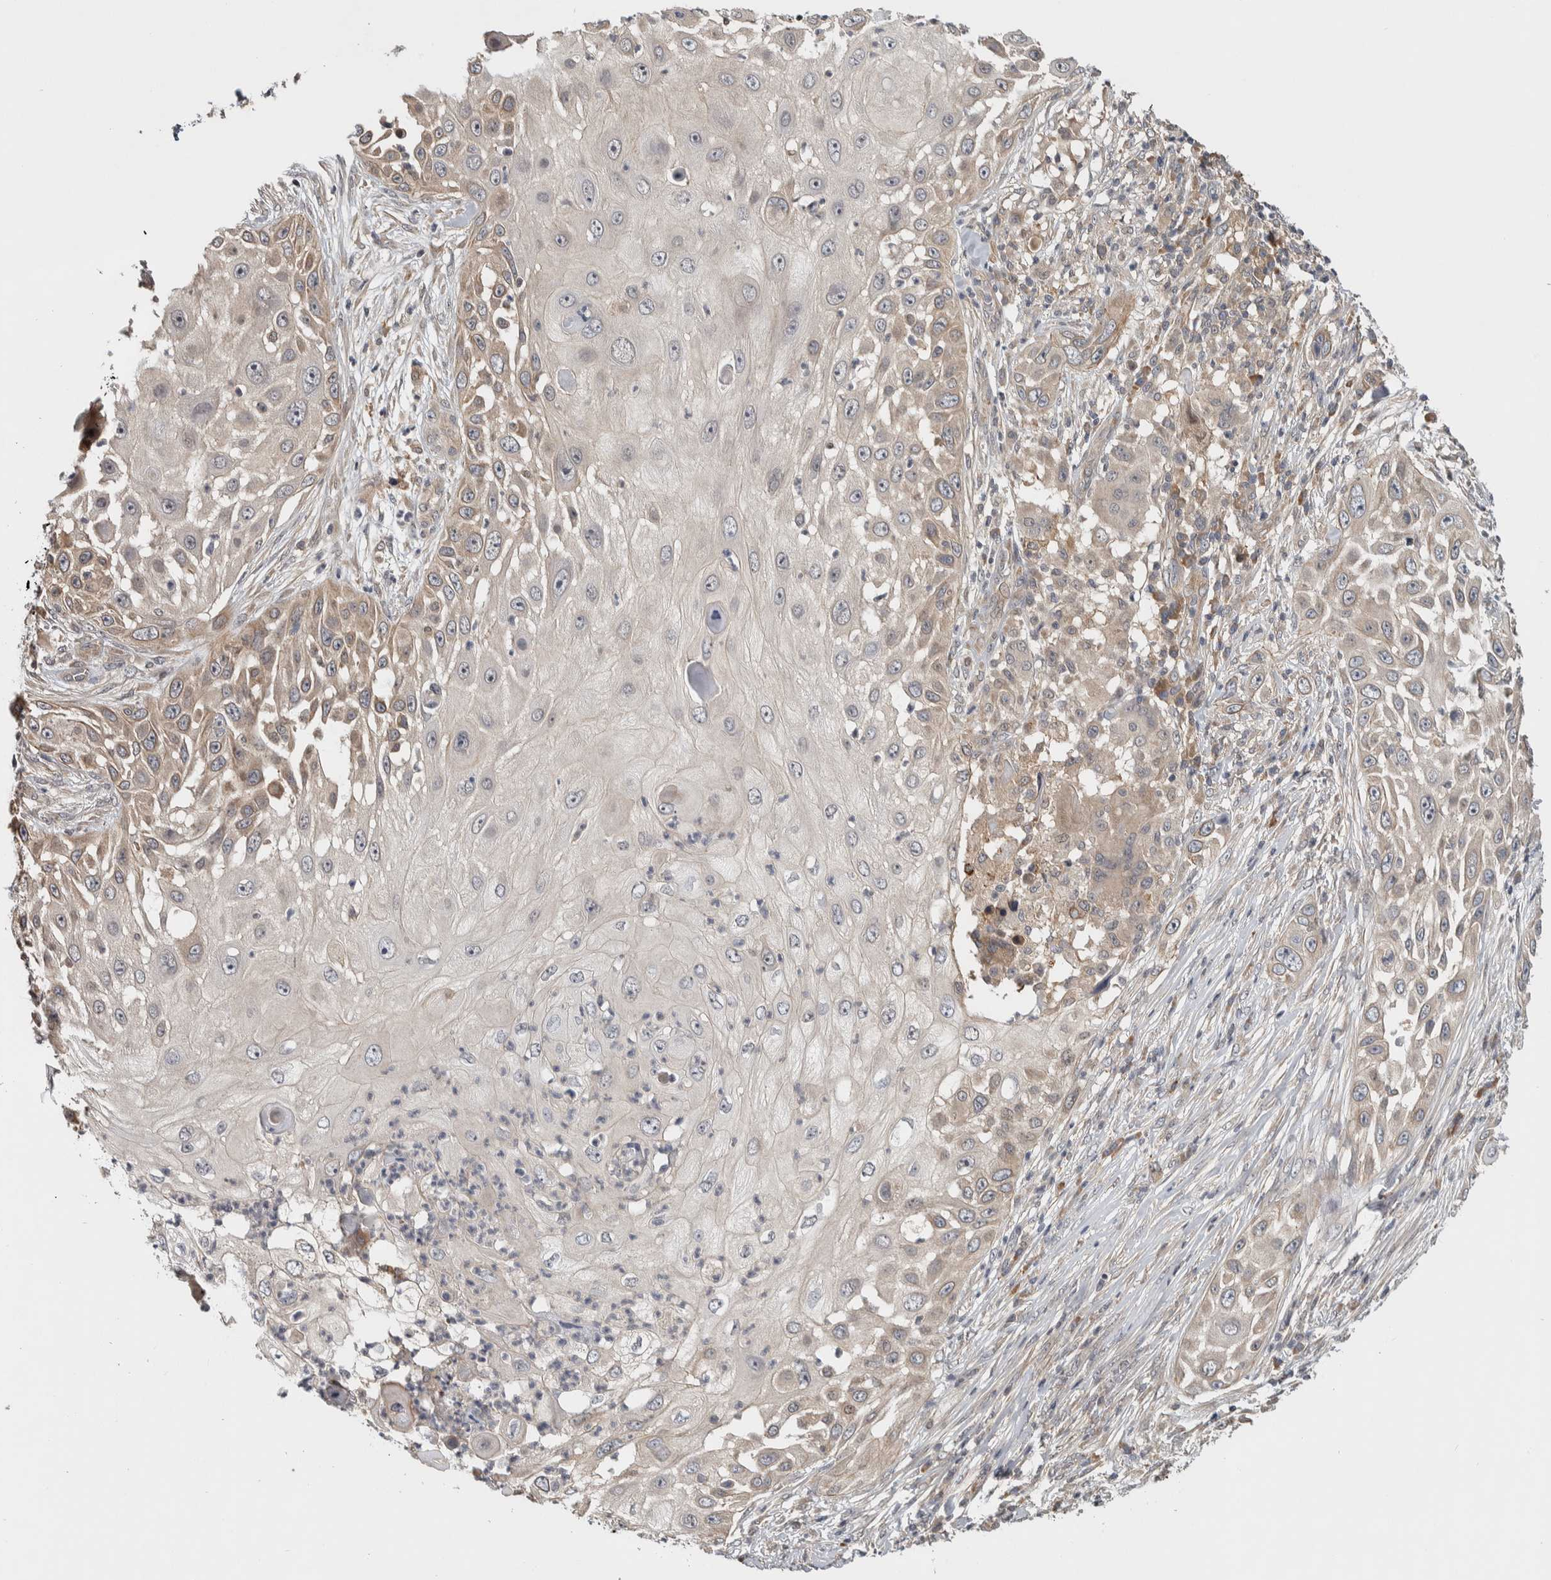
{"staining": {"intensity": "weak", "quantity": "<25%", "location": "cytoplasmic/membranous"}, "tissue": "skin cancer", "cell_type": "Tumor cells", "image_type": "cancer", "snomed": [{"axis": "morphology", "description": "Squamous cell carcinoma, NOS"}, {"axis": "topography", "description": "Skin"}], "caption": "A high-resolution photomicrograph shows immunohistochemistry staining of skin squamous cell carcinoma, which reveals no significant positivity in tumor cells. (IHC, brightfield microscopy, high magnification).", "gene": "TBC1D31", "patient": {"sex": "female", "age": 44}}